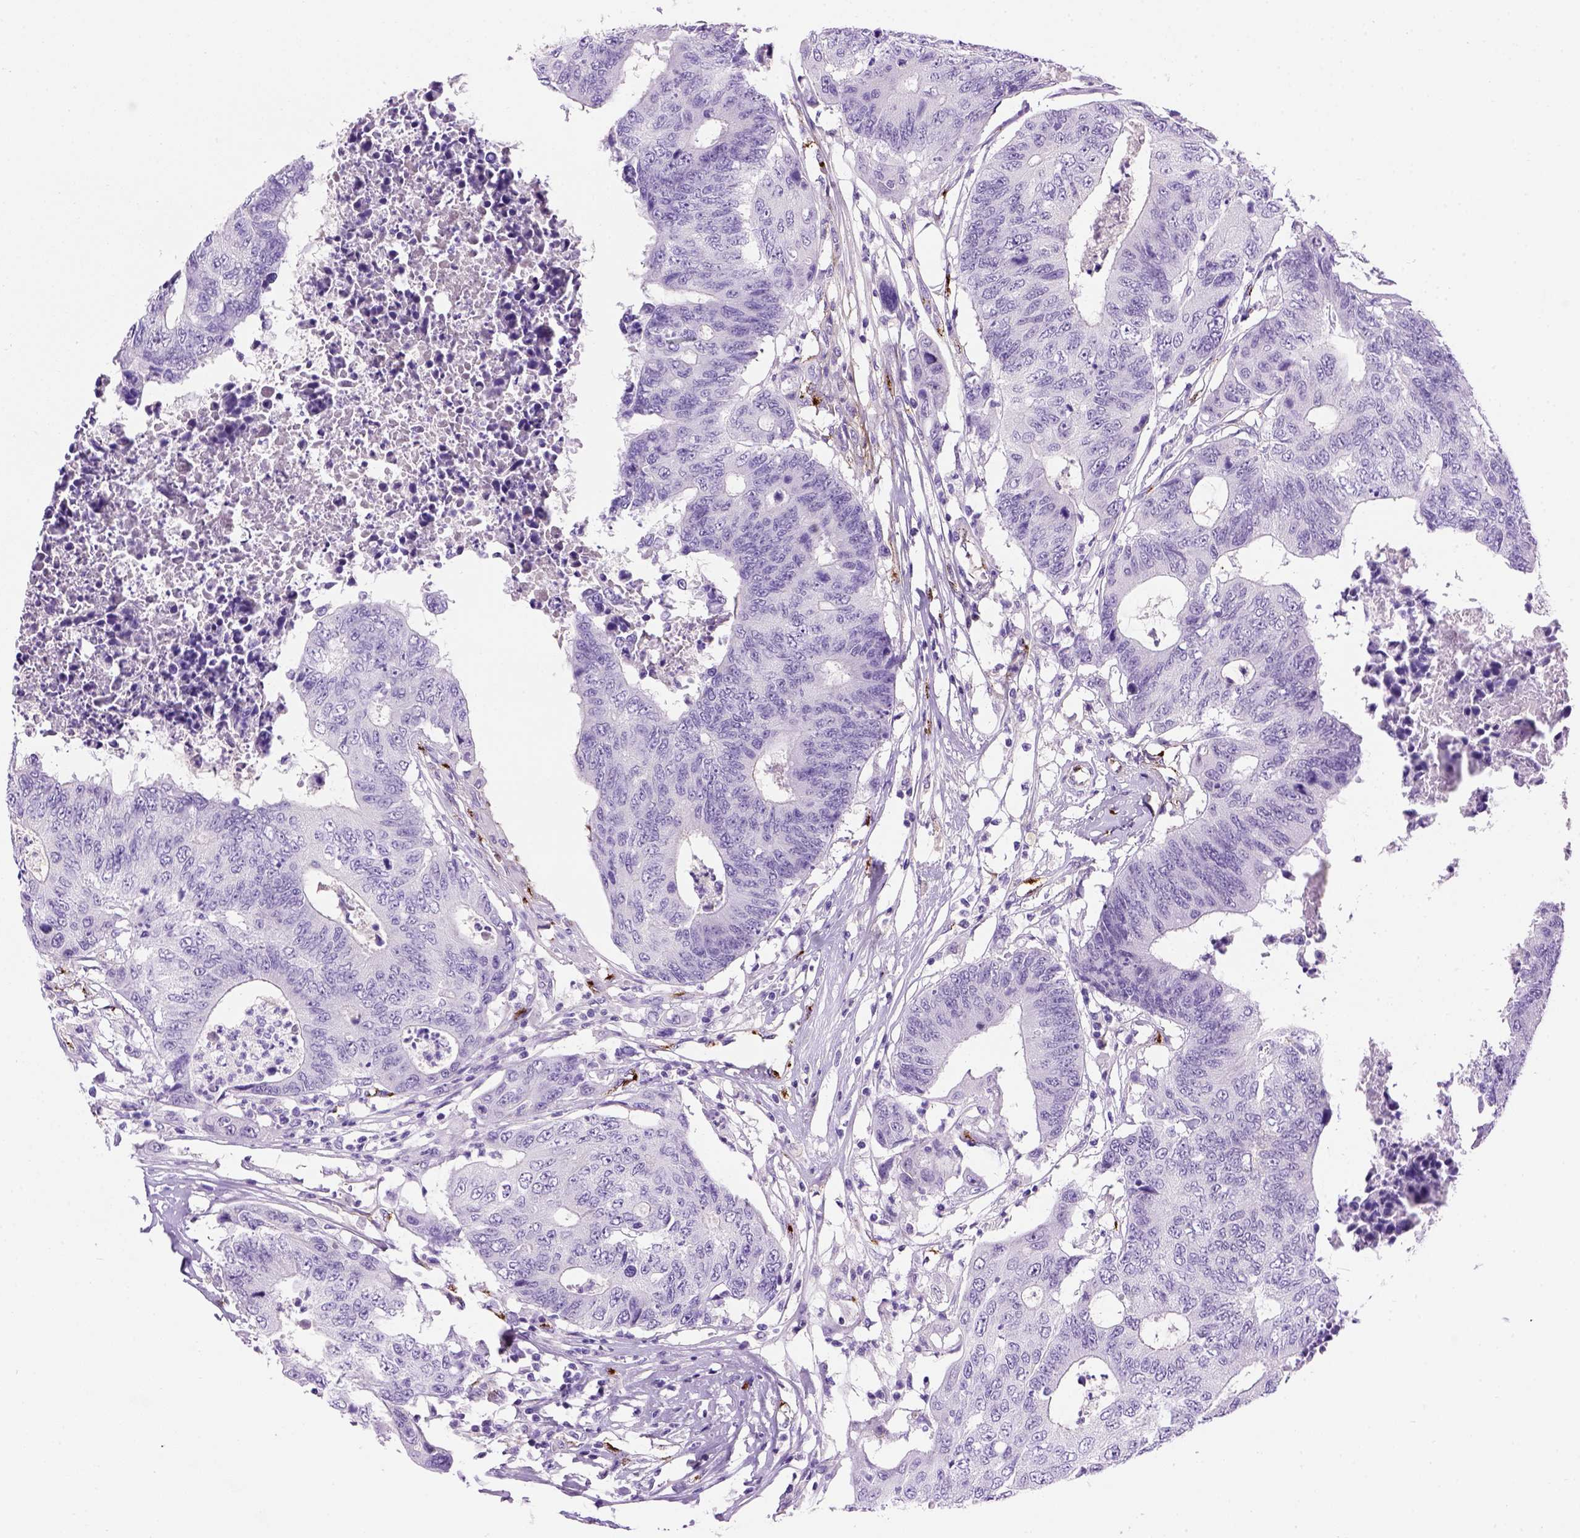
{"staining": {"intensity": "negative", "quantity": "none", "location": "none"}, "tissue": "colorectal cancer", "cell_type": "Tumor cells", "image_type": "cancer", "snomed": [{"axis": "morphology", "description": "Adenocarcinoma, NOS"}, {"axis": "topography", "description": "Colon"}], "caption": "Photomicrograph shows no significant protein positivity in tumor cells of adenocarcinoma (colorectal).", "gene": "VWF", "patient": {"sex": "female", "age": 48}}